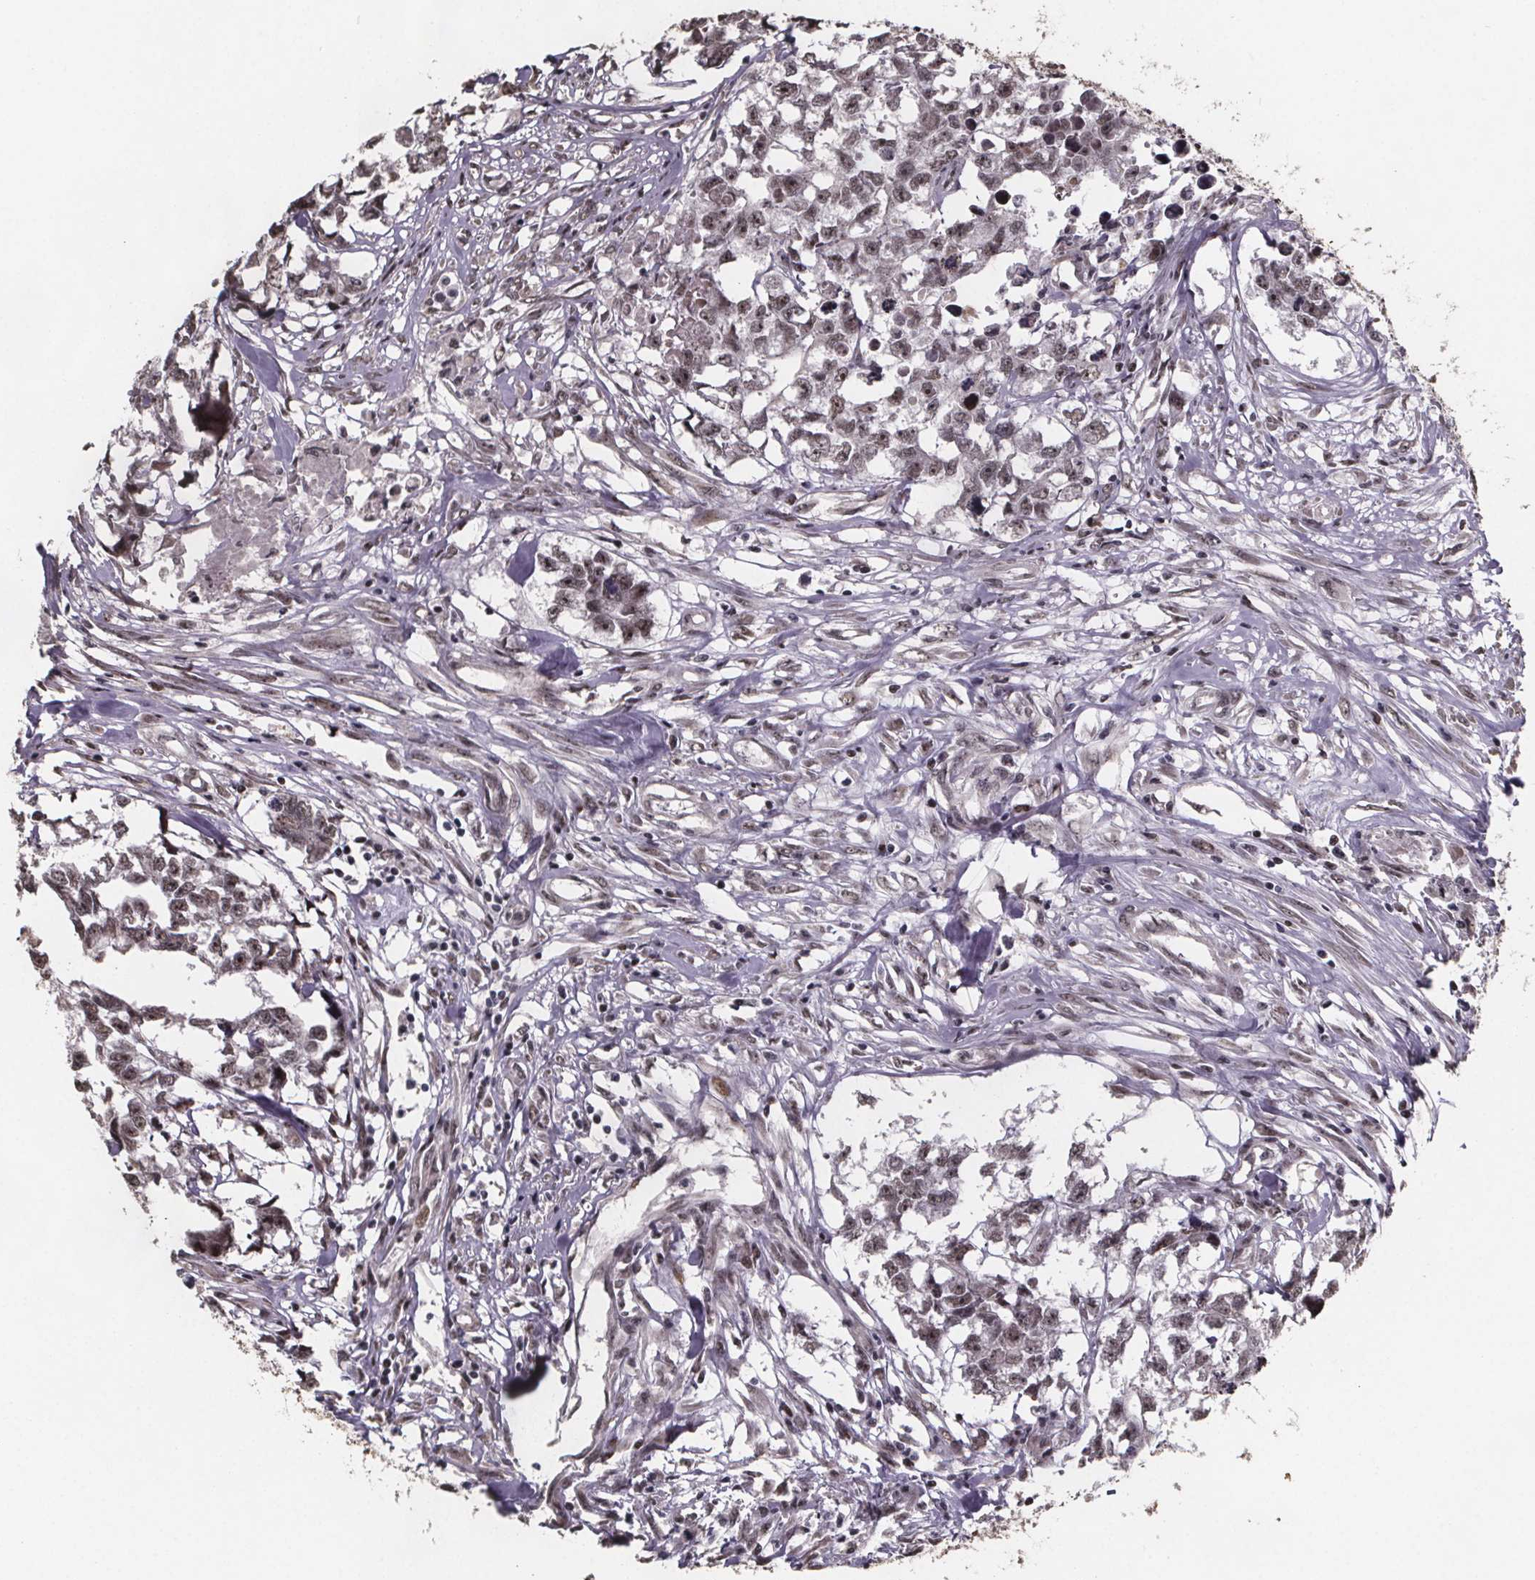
{"staining": {"intensity": "weak", "quantity": ">75%", "location": "nuclear"}, "tissue": "testis cancer", "cell_type": "Tumor cells", "image_type": "cancer", "snomed": [{"axis": "morphology", "description": "Carcinoma, Embryonal, NOS"}, {"axis": "morphology", "description": "Teratoma, malignant, NOS"}, {"axis": "topography", "description": "Testis"}], "caption": "About >75% of tumor cells in human testis cancer (teratoma (malignant)) reveal weak nuclear protein staining as visualized by brown immunohistochemical staining.", "gene": "U2SURP", "patient": {"sex": "male", "age": 44}}